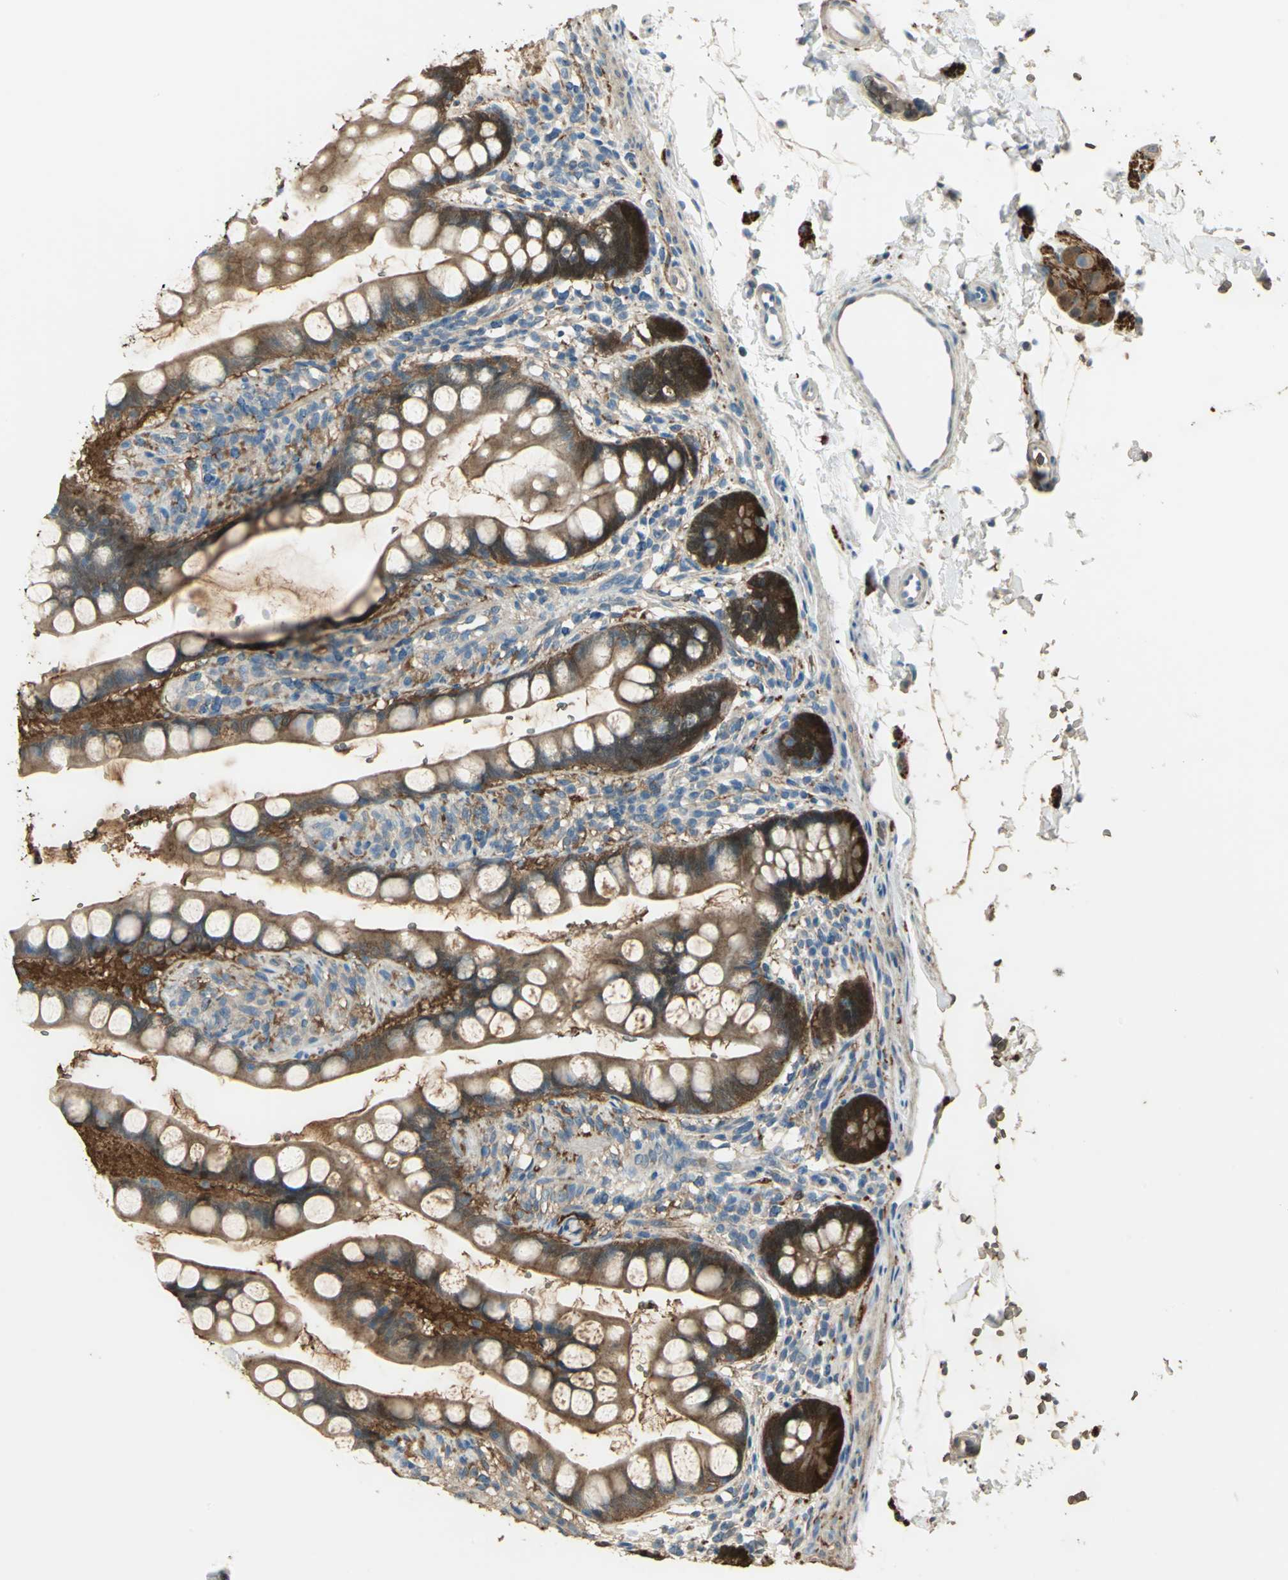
{"staining": {"intensity": "strong", "quantity": ">75%", "location": "cytoplasmic/membranous,nuclear"}, "tissue": "small intestine", "cell_type": "Glandular cells", "image_type": "normal", "snomed": [{"axis": "morphology", "description": "Normal tissue, NOS"}, {"axis": "topography", "description": "Small intestine"}], "caption": "The immunohistochemical stain highlights strong cytoplasmic/membranous,nuclear expression in glandular cells of benign small intestine. Using DAB (3,3'-diaminobenzidine) (brown) and hematoxylin (blue) stains, captured at high magnification using brightfield microscopy.", "gene": "DDAH1", "patient": {"sex": "female", "age": 58}}